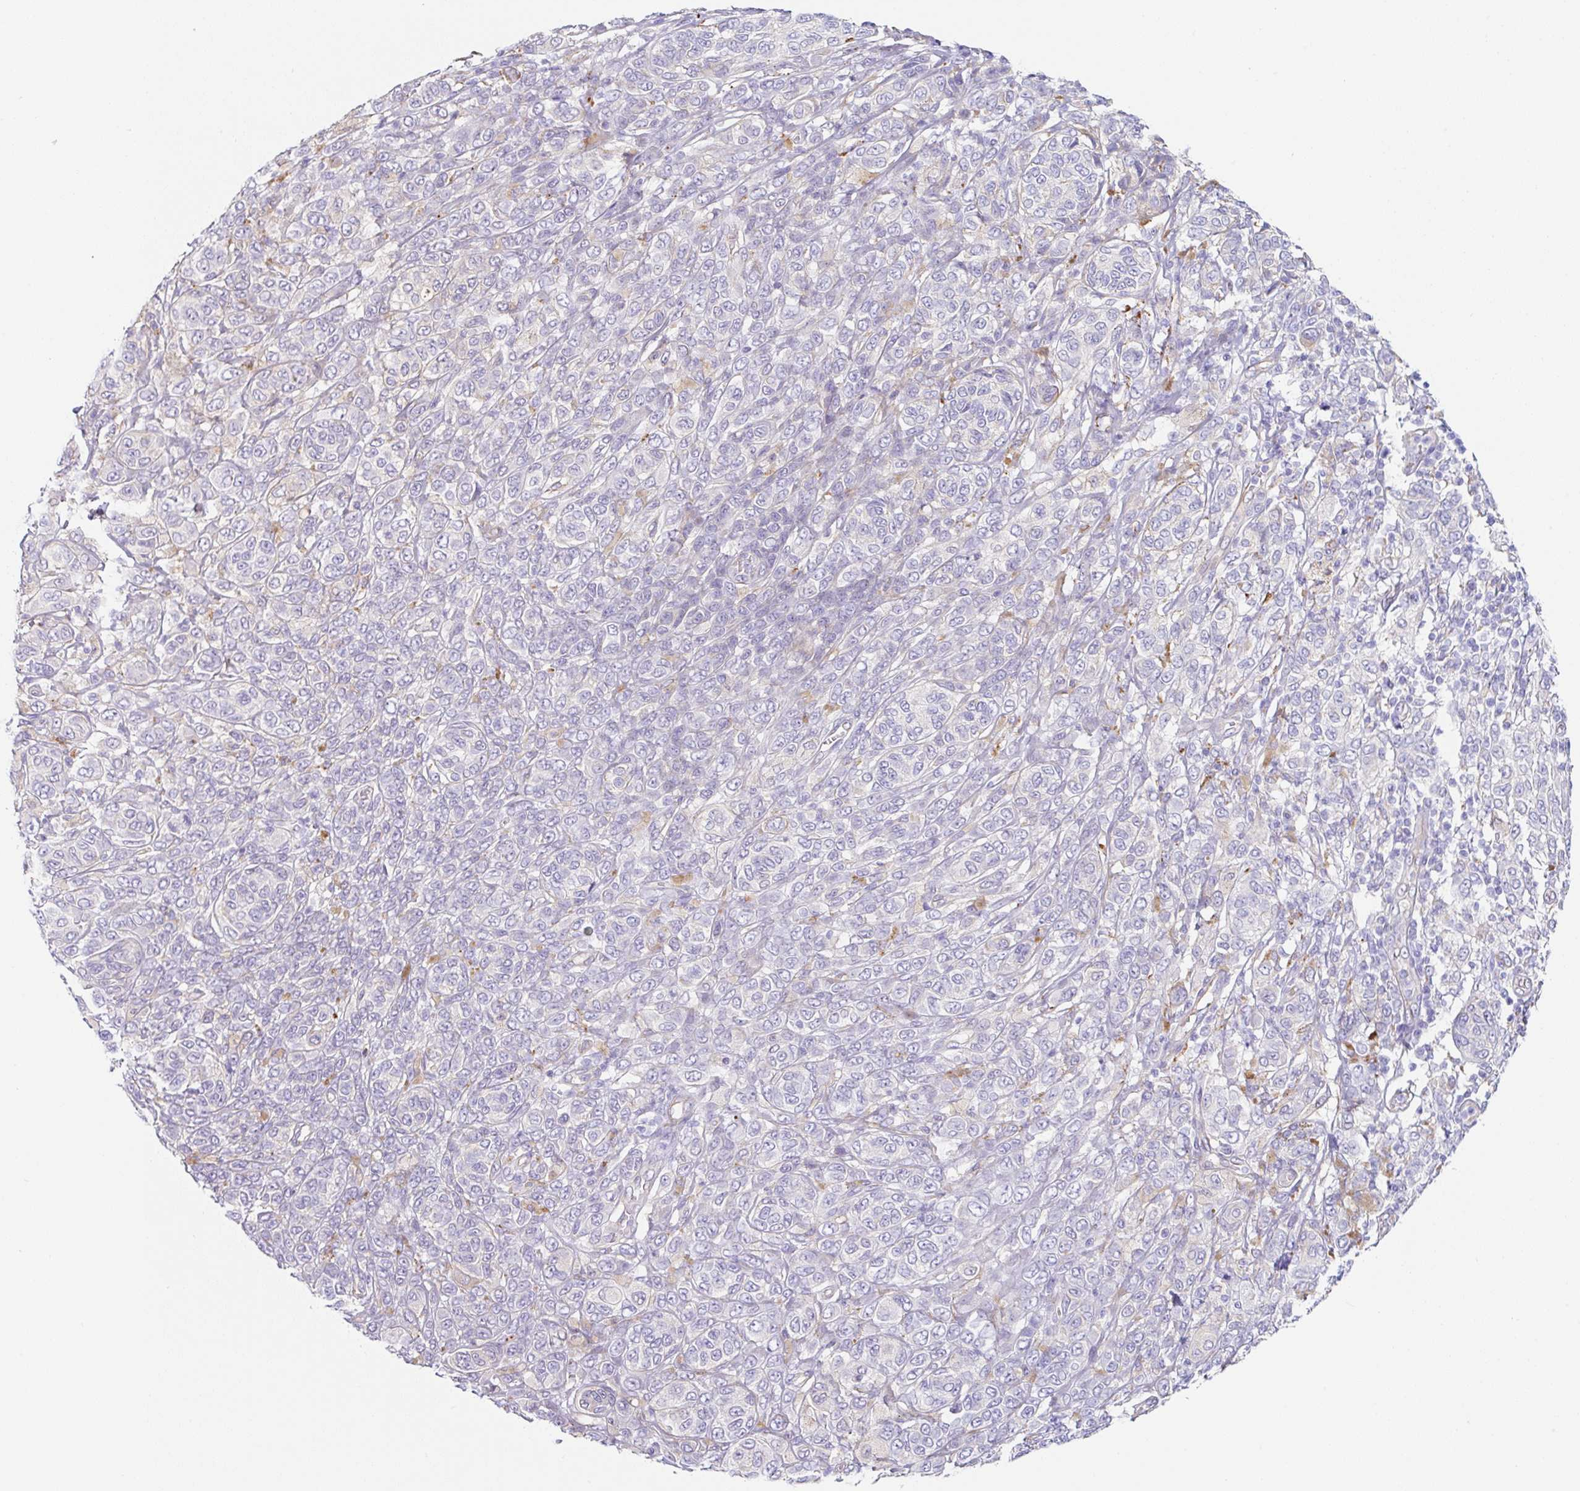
{"staining": {"intensity": "negative", "quantity": "none", "location": "none"}, "tissue": "melanoma", "cell_type": "Tumor cells", "image_type": "cancer", "snomed": [{"axis": "morphology", "description": "Malignant melanoma, NOS"}, {"axis": "topography", "description": "Skin"}], "caption": "Tumor cells show no significant protein expression in malignant melanoma.", "gene": "DKK4", "patient": {"sex": "male", "age": 42}}